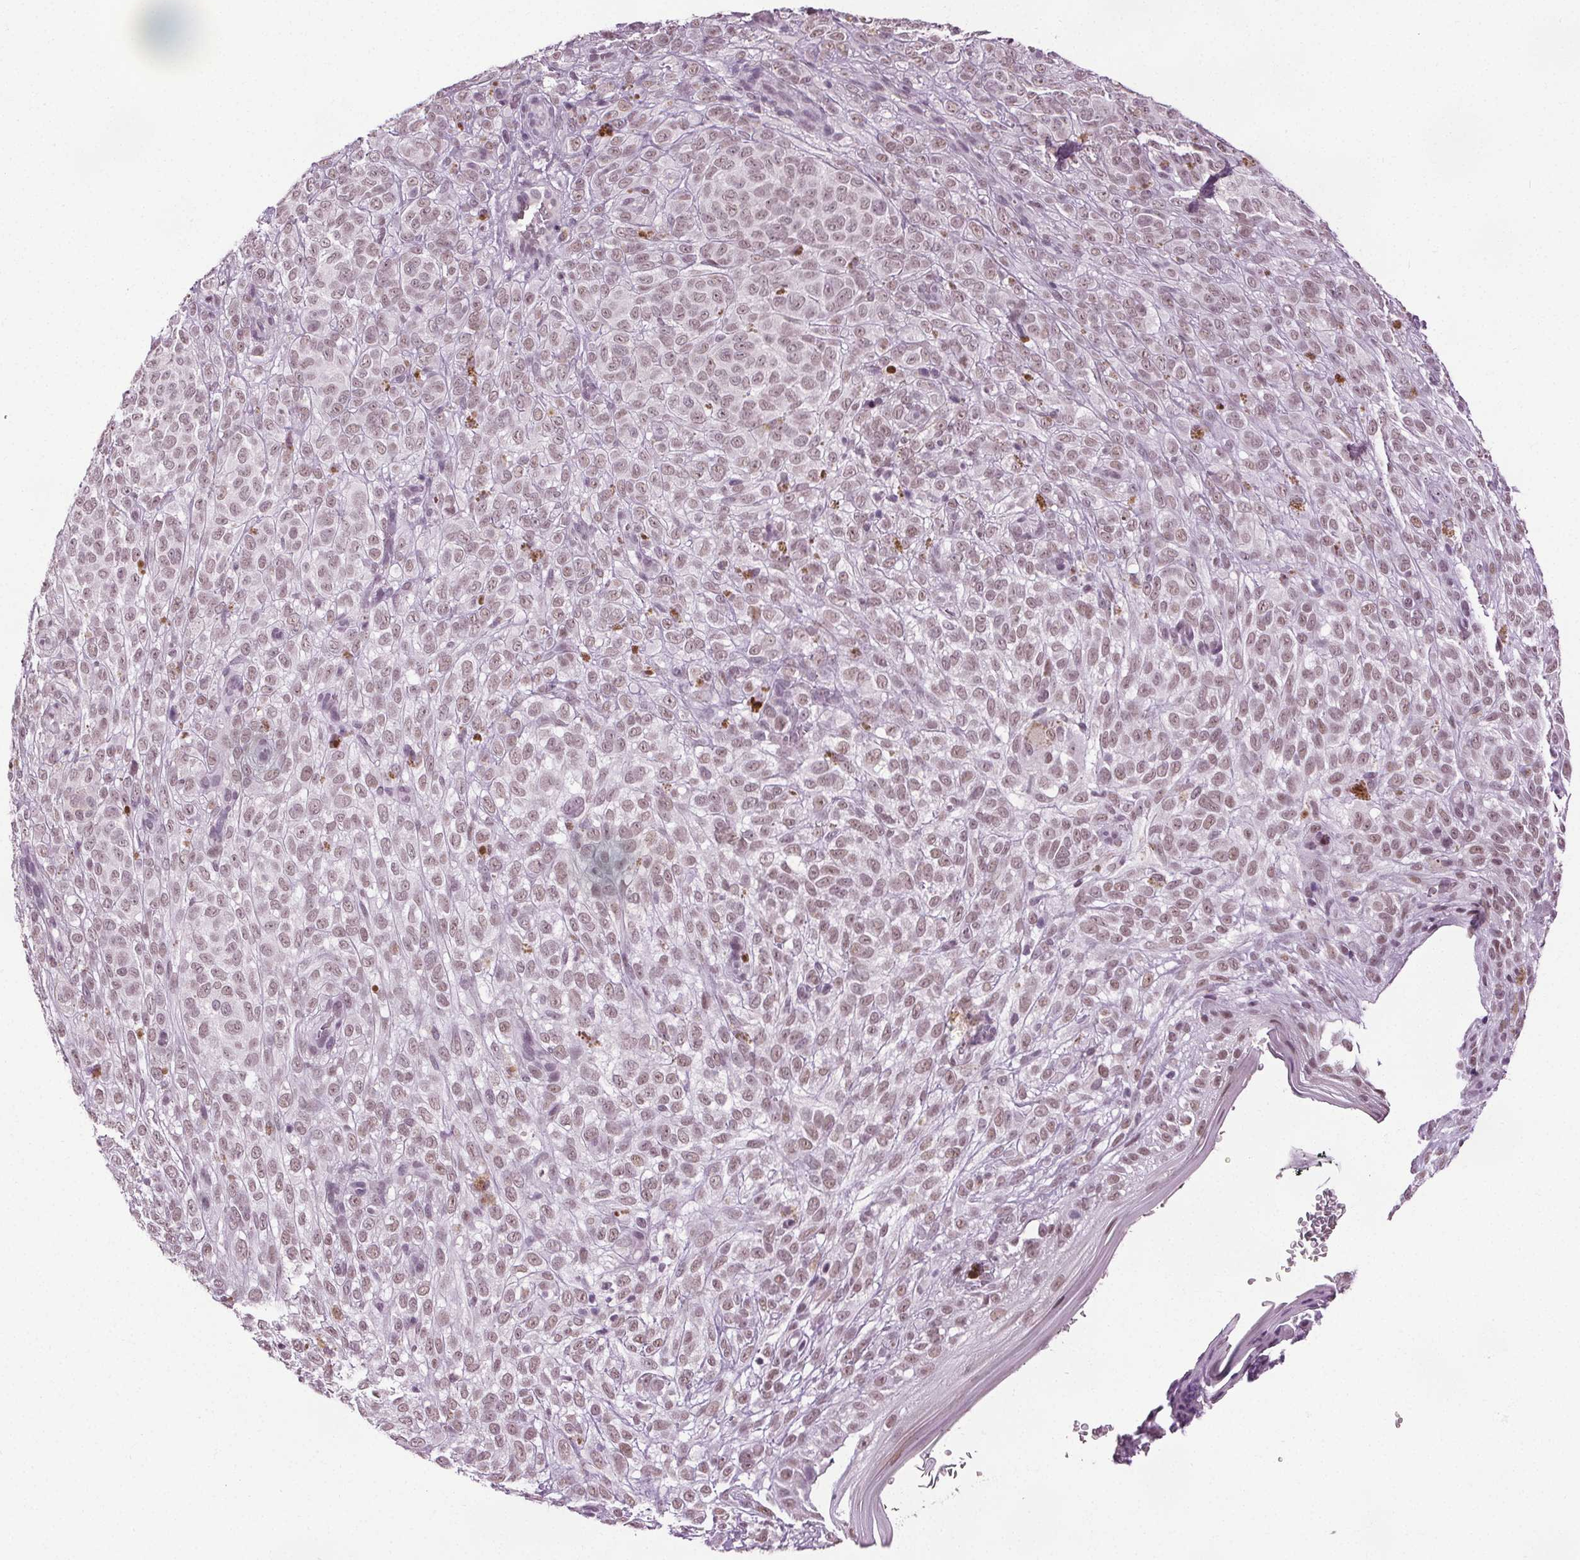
{"staining": {"intensity": "weak", "quantity": ">75%", "location": "nuclear"}, "tissue": "melanoma", "cell_type": "Tumor cells", "image_type": "cancer", "snomed": [{"axis": "morphology", "description": "Malignant melanoma, NOS"}, {"axis": "topography", "description": "Skin"}], "caption": "The immunohistochemical stain highlights weak nuclear staining in tumor cells of melanoma tissue.", "gene": "IWS1", "patient": {"sex": "female", "age": 86}}